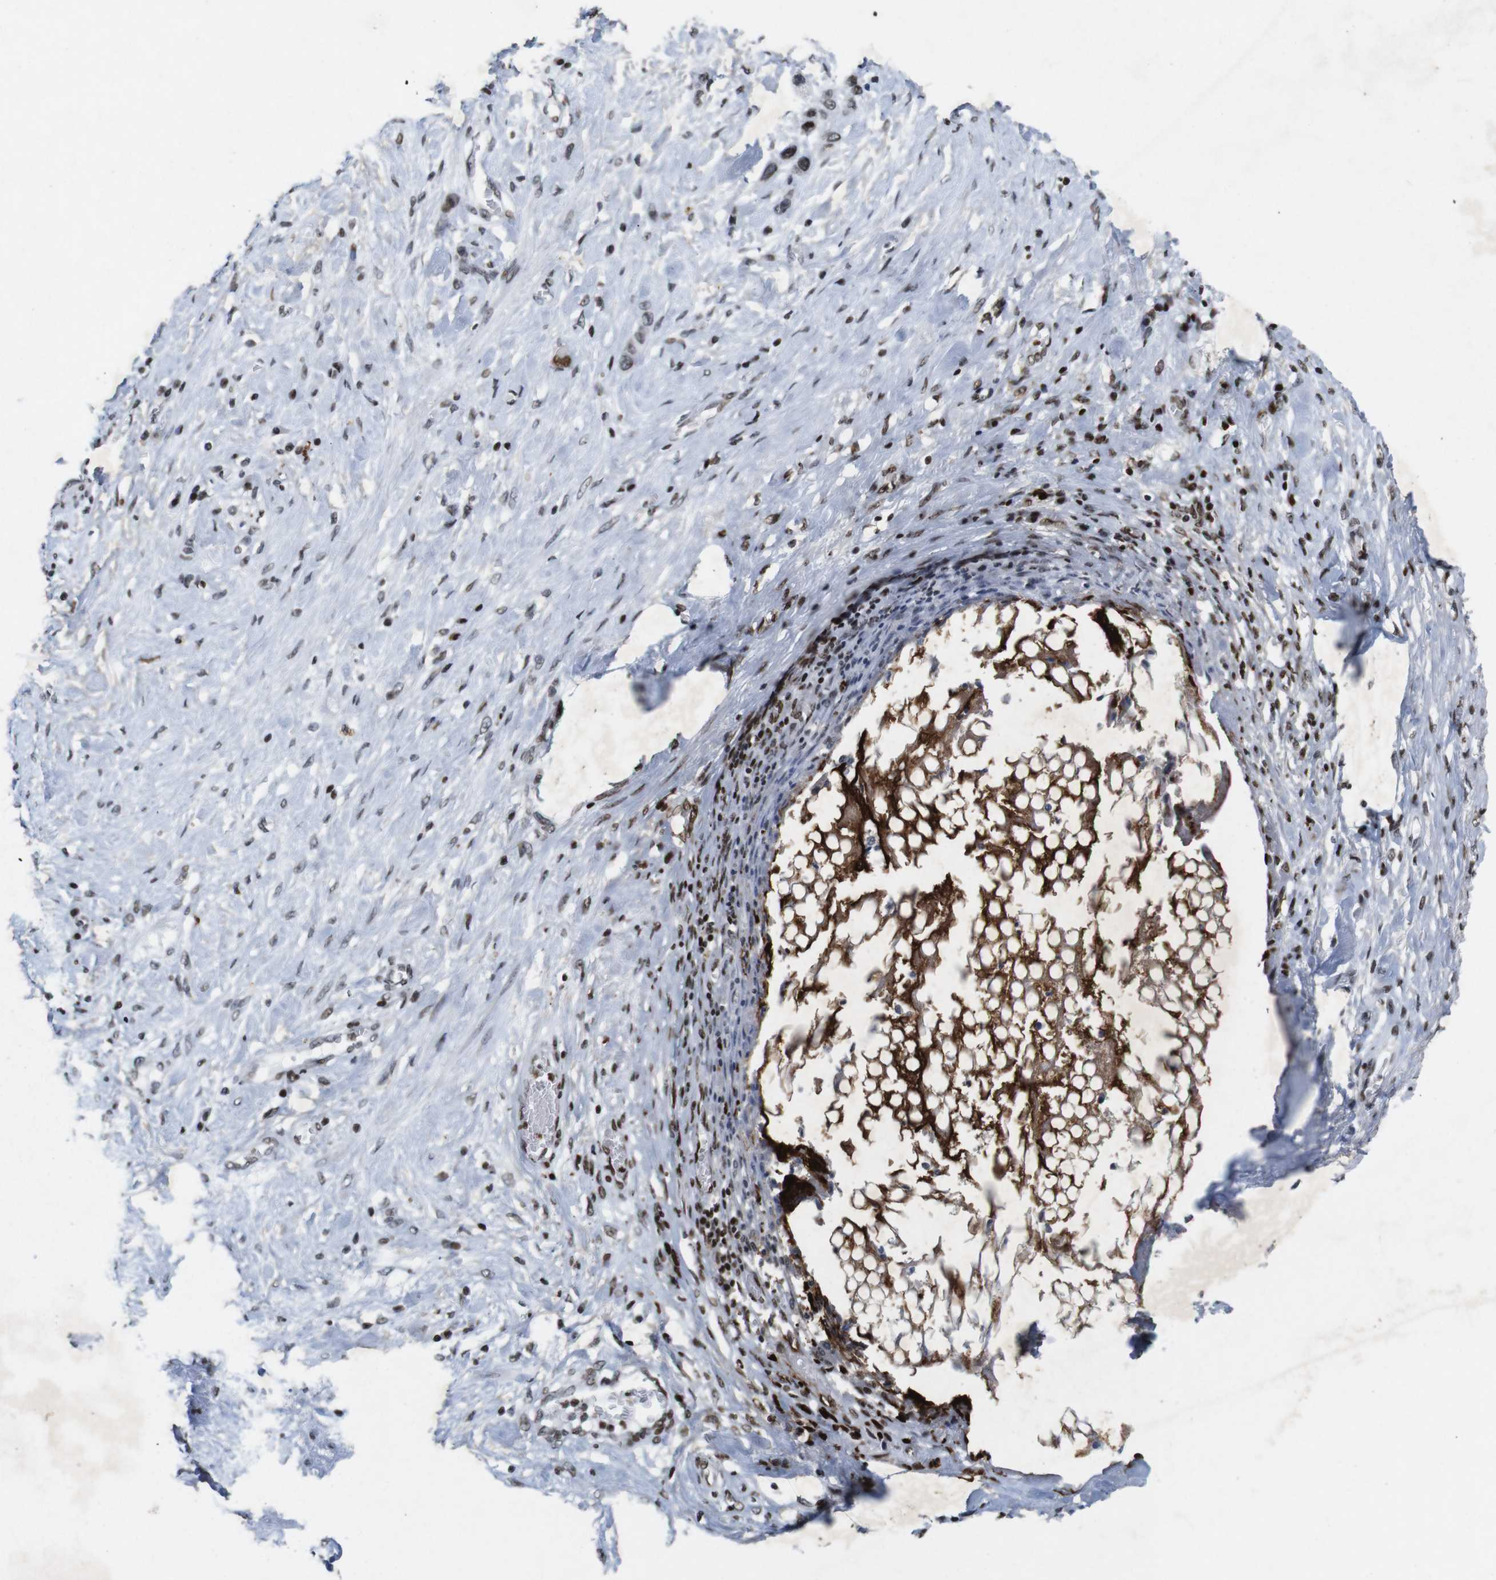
{"staining": {"intensity": "weak", "quantity": ">75%", "location": "nuclear"}, "tissue": "stomach cancer", "cell_type": "Tumor cells", "image_type": "cancer", "snomed": [{"axis": "morphology", "description": "Adenocarcinoma, NOS"}, {"axis": "morphology", "description": "Adenocarcinoma, High grade"}, {"axis": "topography", "description": "Stomach, upper"}, {"axis": "topography", "description": "Stomach, lower"}], "caption": "Approximately >75% of tumor cells in human high-grade adenocarcinoma (stomach) exhibit weak nuclear protein expression as visualized by brown immunohistochemical staining.", "gene": "MAGEH1", "patient": {"sex": "female", "age": 65}}